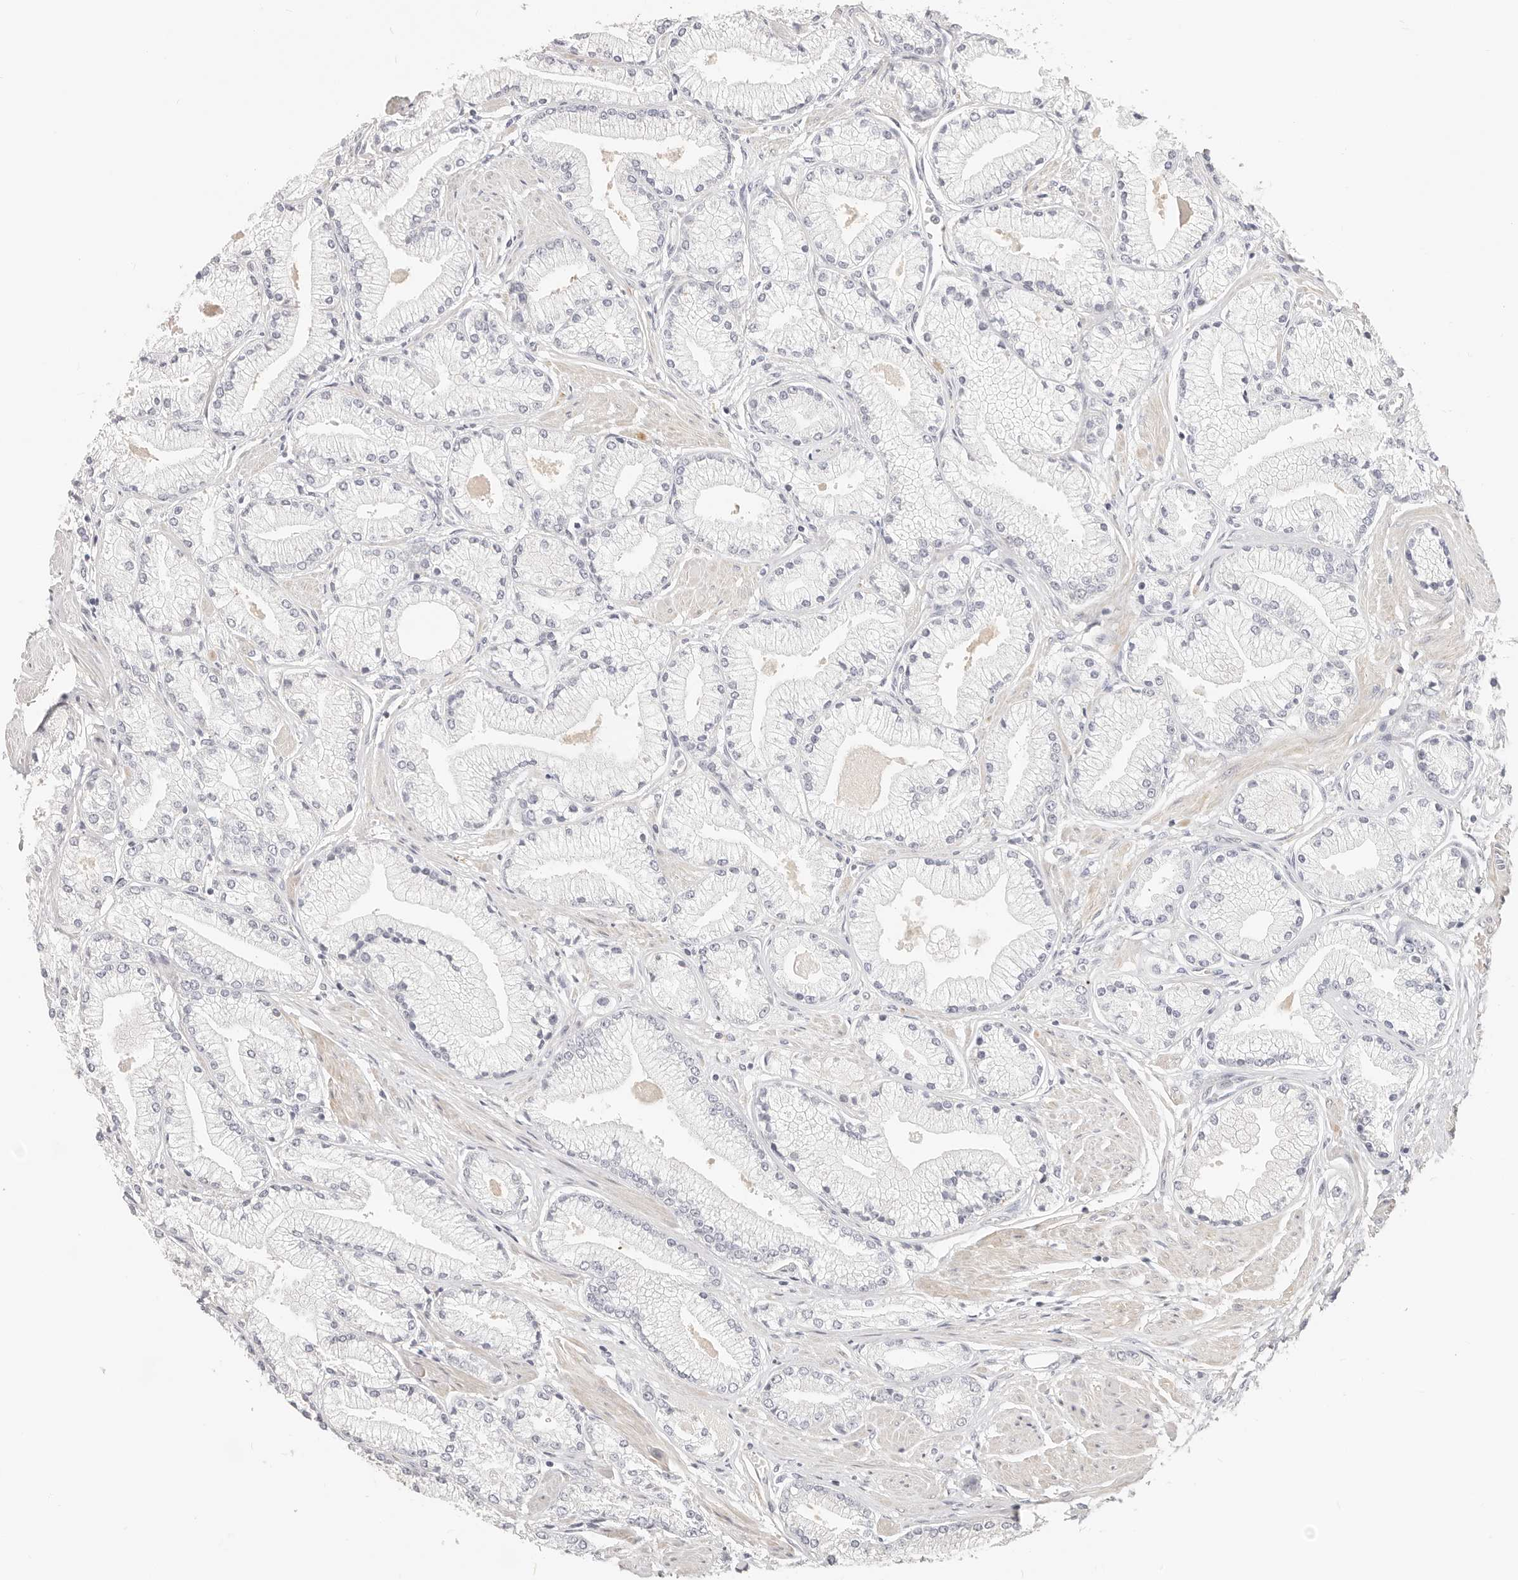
{"staining": {"intensity": "negative", "quantity": "none", "location": "none"}, "tissue": "prostate cancer", "cell_type": "Tumor cells", "image_type": "cancer", "snomed": [{"axis": "morphology", "description": "Adenocarcinoma, High grade"}, {"axis": "topography", "description": "Prostate"}], "caption": "Tumor cells show no significant protein positivity in adenocarcinoma (high-grade) (prostate). The staining is performed using DAB (3,3'-diaminobenzidine) brown chromogen with nuclei counter-stained in using hematoxylin.", "gene": "DTNBP1", "patient": {"sex": "male", "age": 50}}